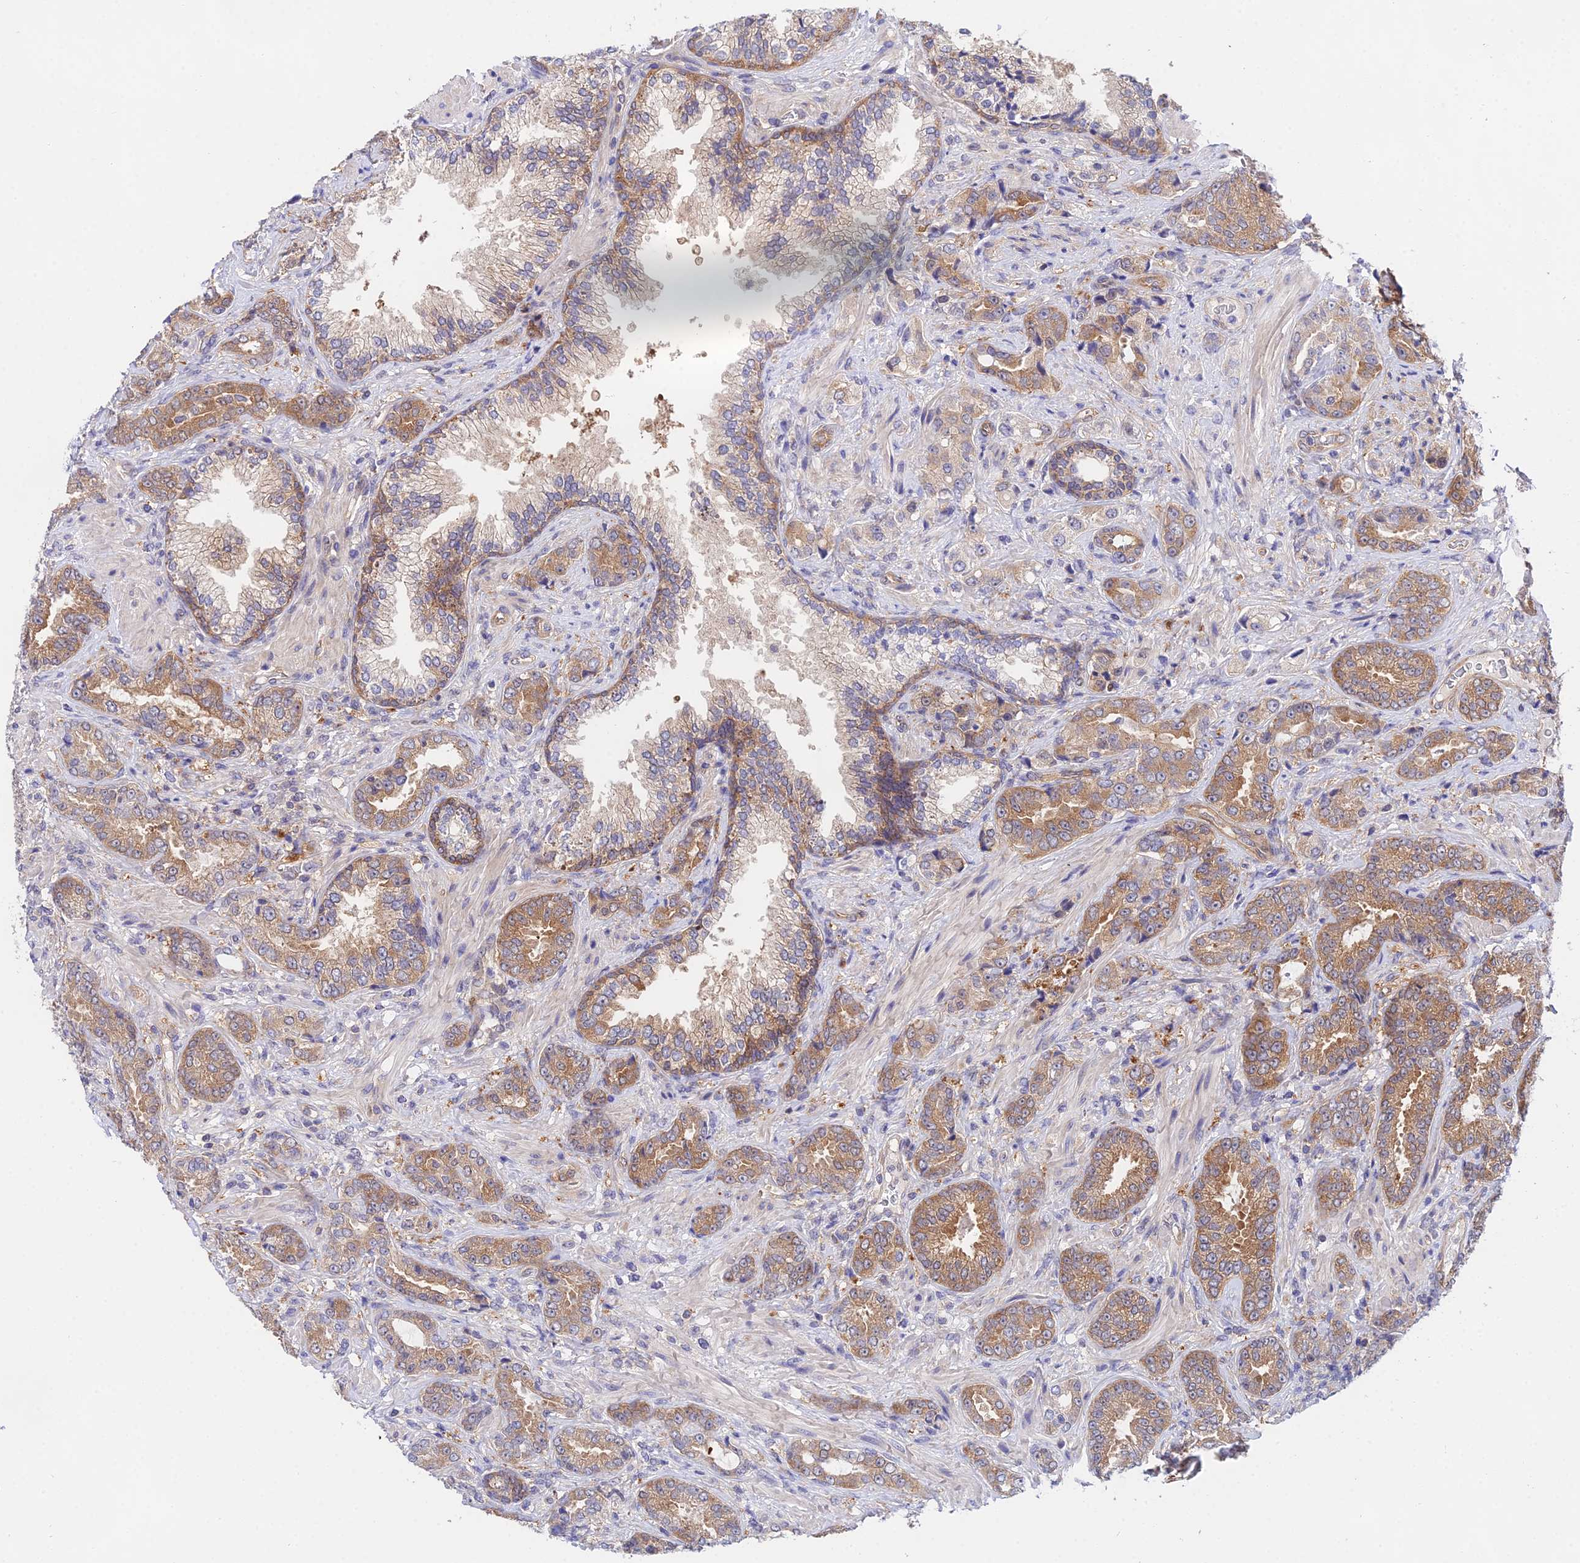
{"staining": {"intensity": "moderate", "quantity": "25%-75%", "location": "cytoplasmic/membranous"}, "tissue": "prostate cancer", "cell_type": "Tumor cells", "image_type": "cancer", "snomed": [{"axis": "morphology", "description": "Adenocarcinoma, High grade"}, {"axis": "topography", "description": "Prostate"}], "caption": "This micrograph demonstrates prostate cancer stained with immunohistochemistry (IHC) to label a protein in brown. The cytoplasmic/membranous of tumor cells show moderate positivity for the protein. Nuclei are counter-stained blue.", "gene": "PPP2R2C", "patient": {"sex": "male", "age": 71}}